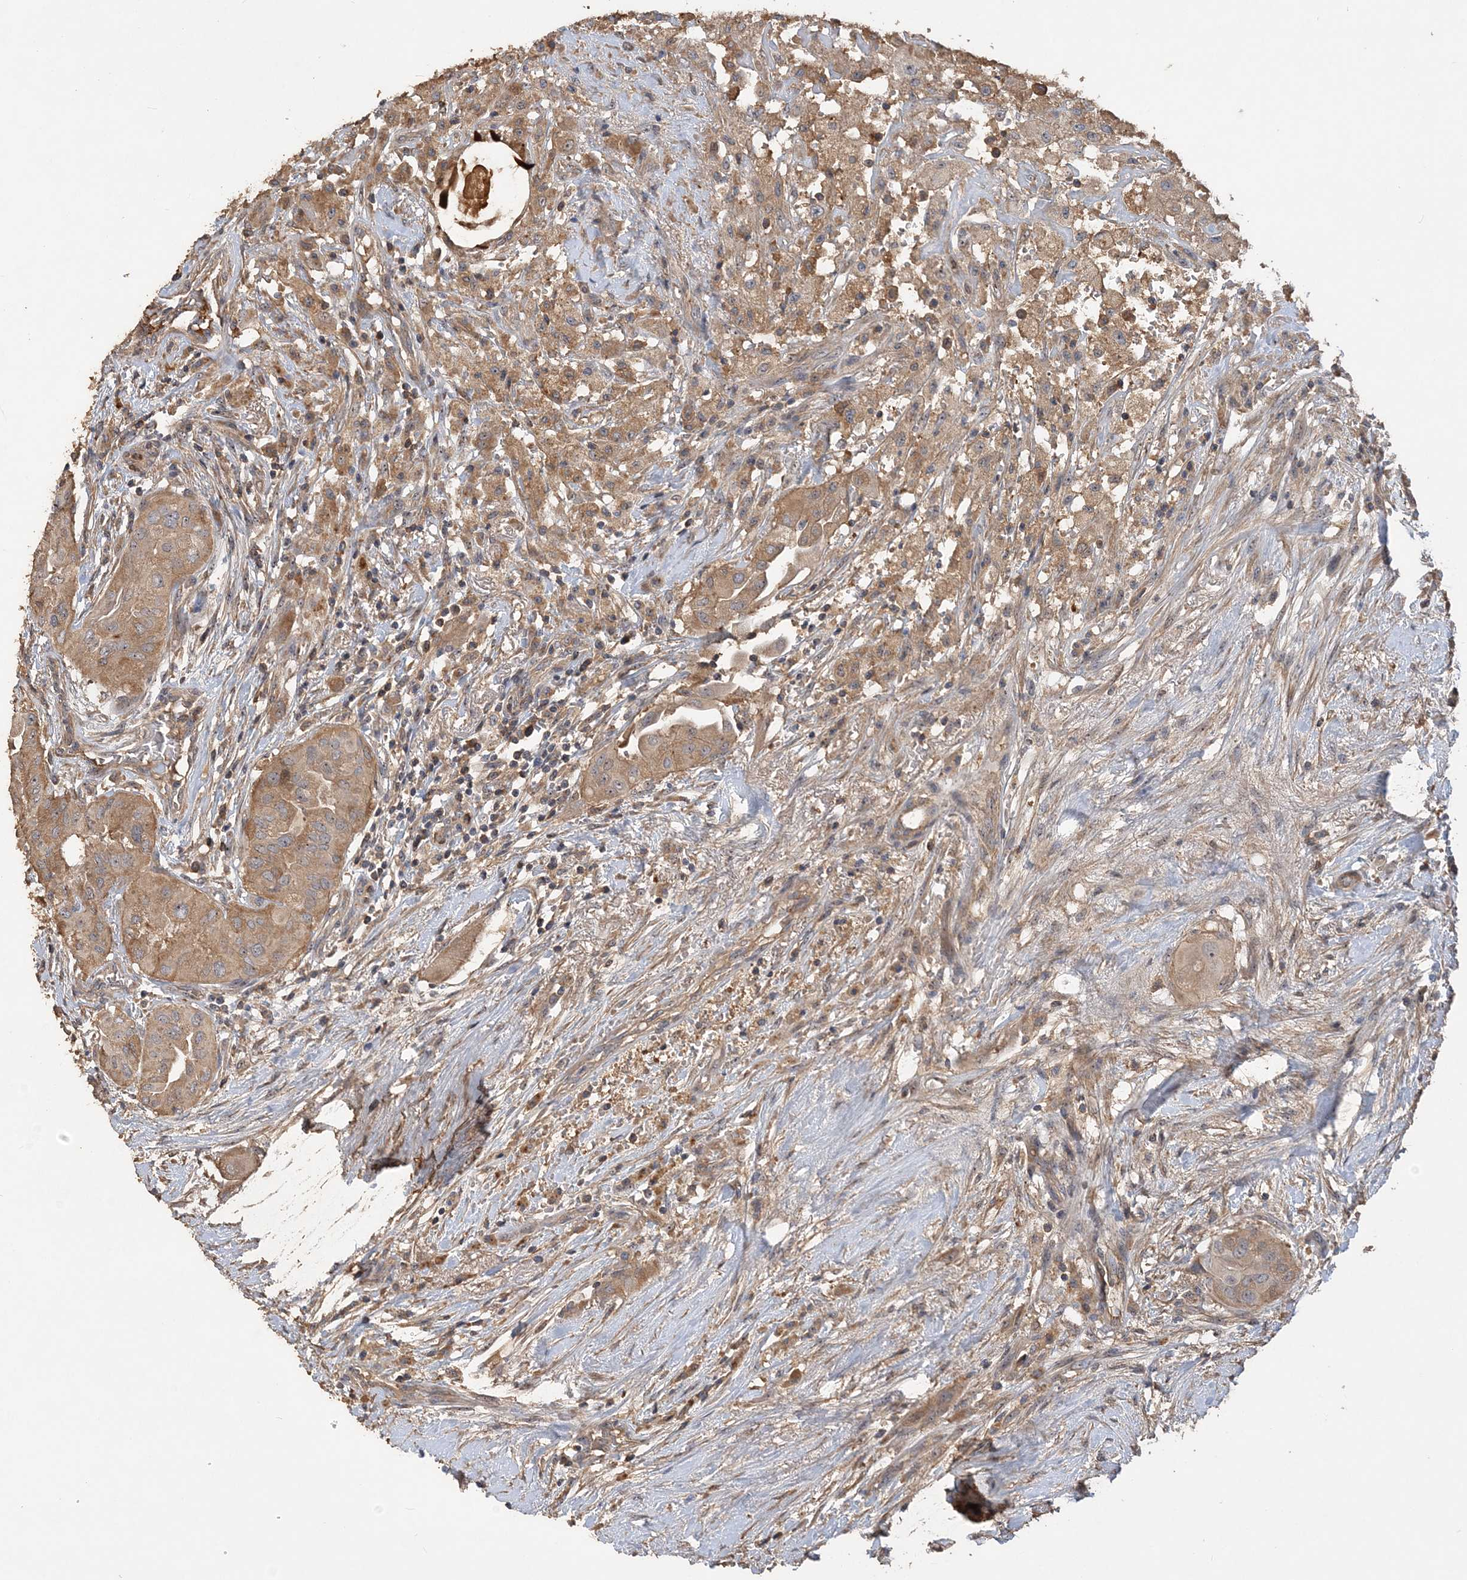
{"staining": {"intensity": "moderate", "quantity": ">75%", "location": "cytoplasmic/membranous"}, "tissue": "thyroid cancer", "cell_type": "Tumor cells", "image_type": "cancer", "snomed": [{"axis": "morphology", "description": "Papillary adenocarcinoma, NOS"}, {"axis": "topography", "description": "Thyroid gland"}], "caption": "Human papillary adenocarcinoma (thyroid) stained for a protein (brown) shows moderate cytoplasmic/membranous positive expression in about >75% of tumor cells.", "gene": "GRINA", "patient": {"sex": "female", "age": 59}}